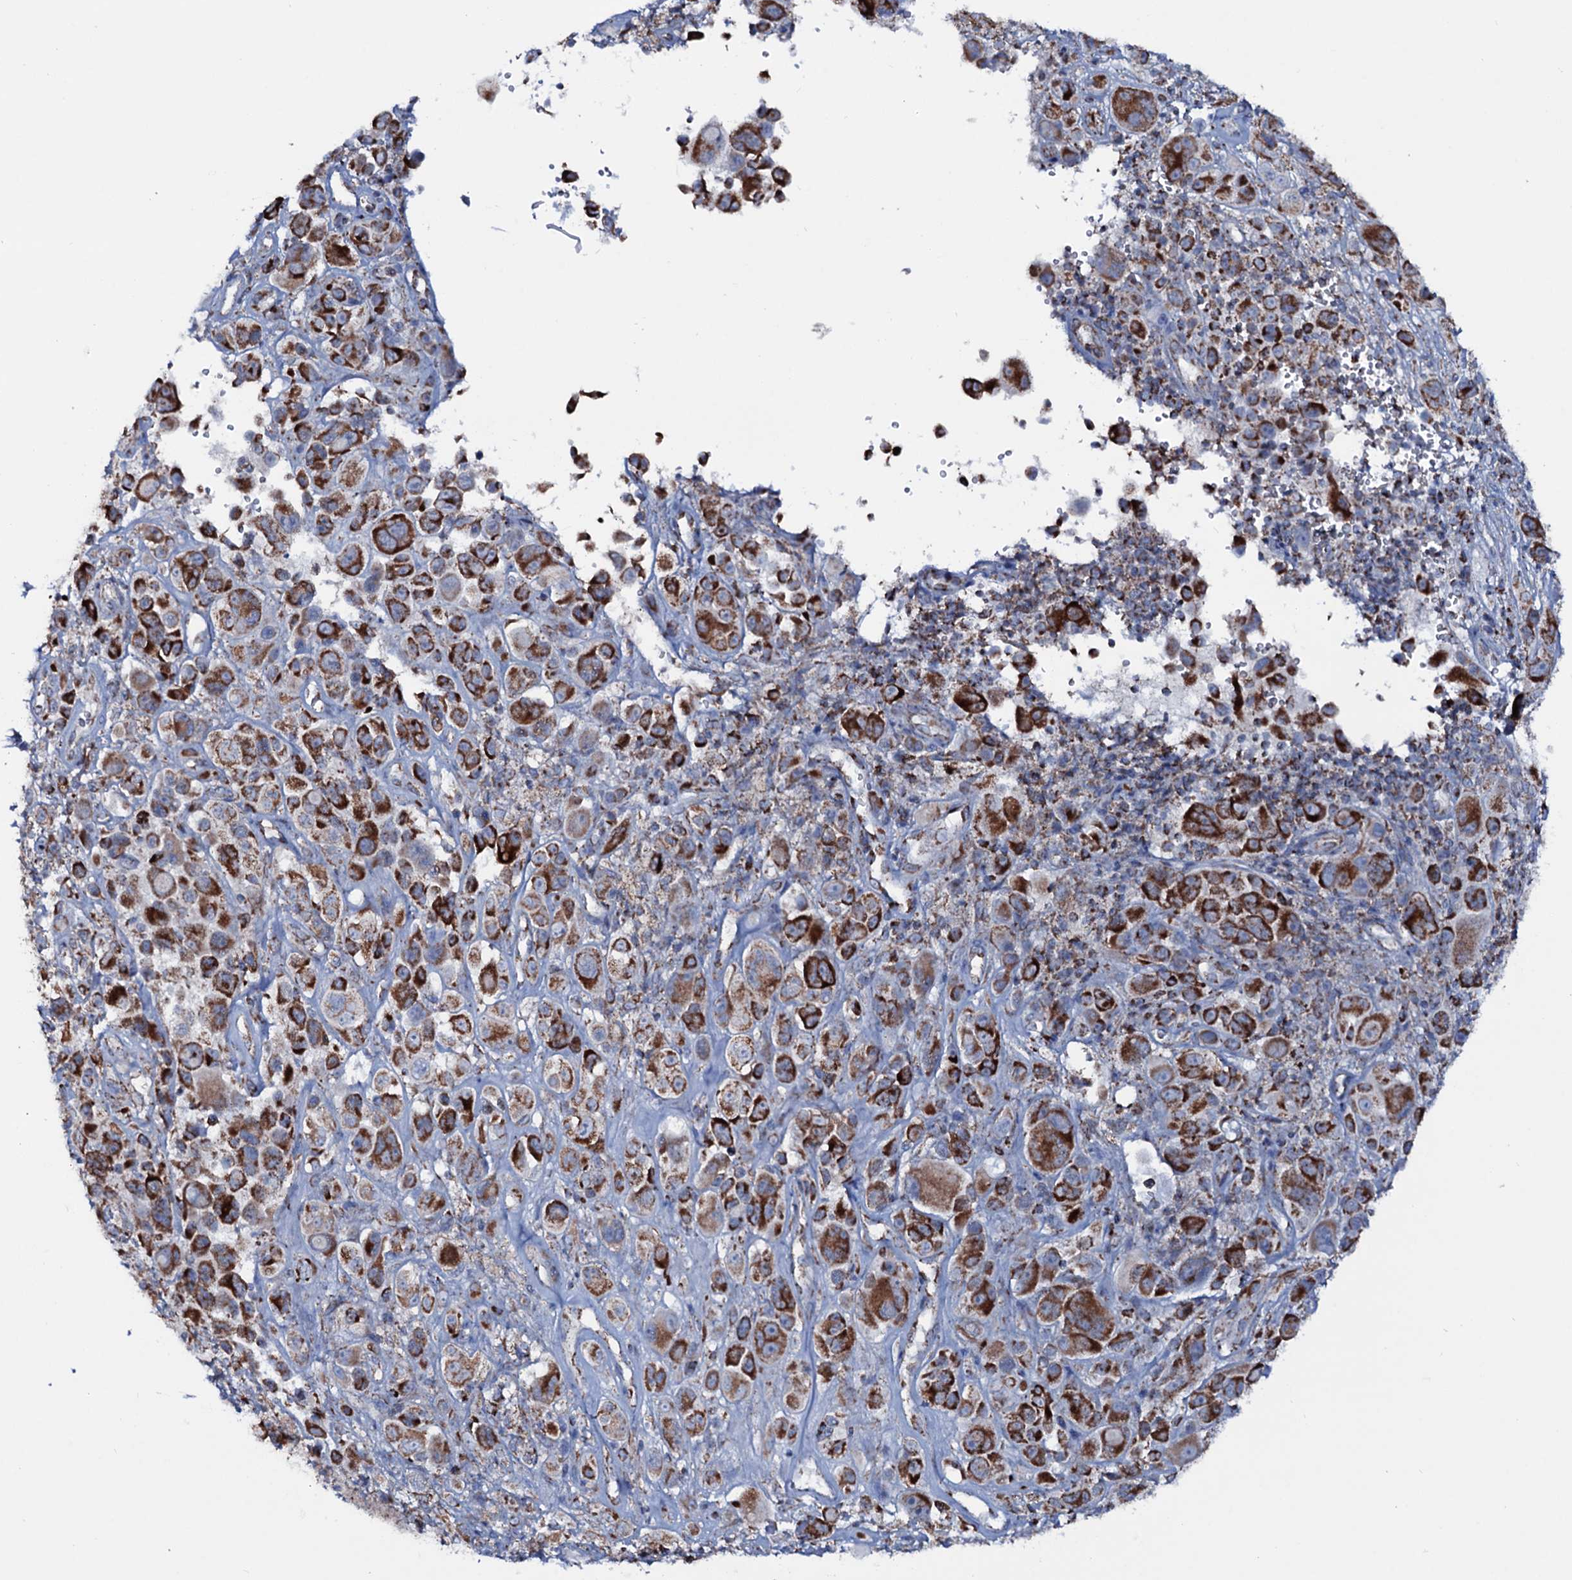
{"staining": {"intensity": "strong", "quantity": ">75%", "location": "cytoplasmic/membranous"}, "tissue": "melanoma", "cell_type": "Tumor cells", "image_type": "cancer", "snomed": [{"axis": "morphology", "description": "Malignant melanoma, NOS"}, {"axis": "topography", "description": "Skin of trunk"}], "caption": "Tumor cells exhibit strong cytoplasmic/membranous positivity in about >75% of cells in melanoma.", "gene": "MRPS35", "patient": {"sex": "male", "age": 71}}